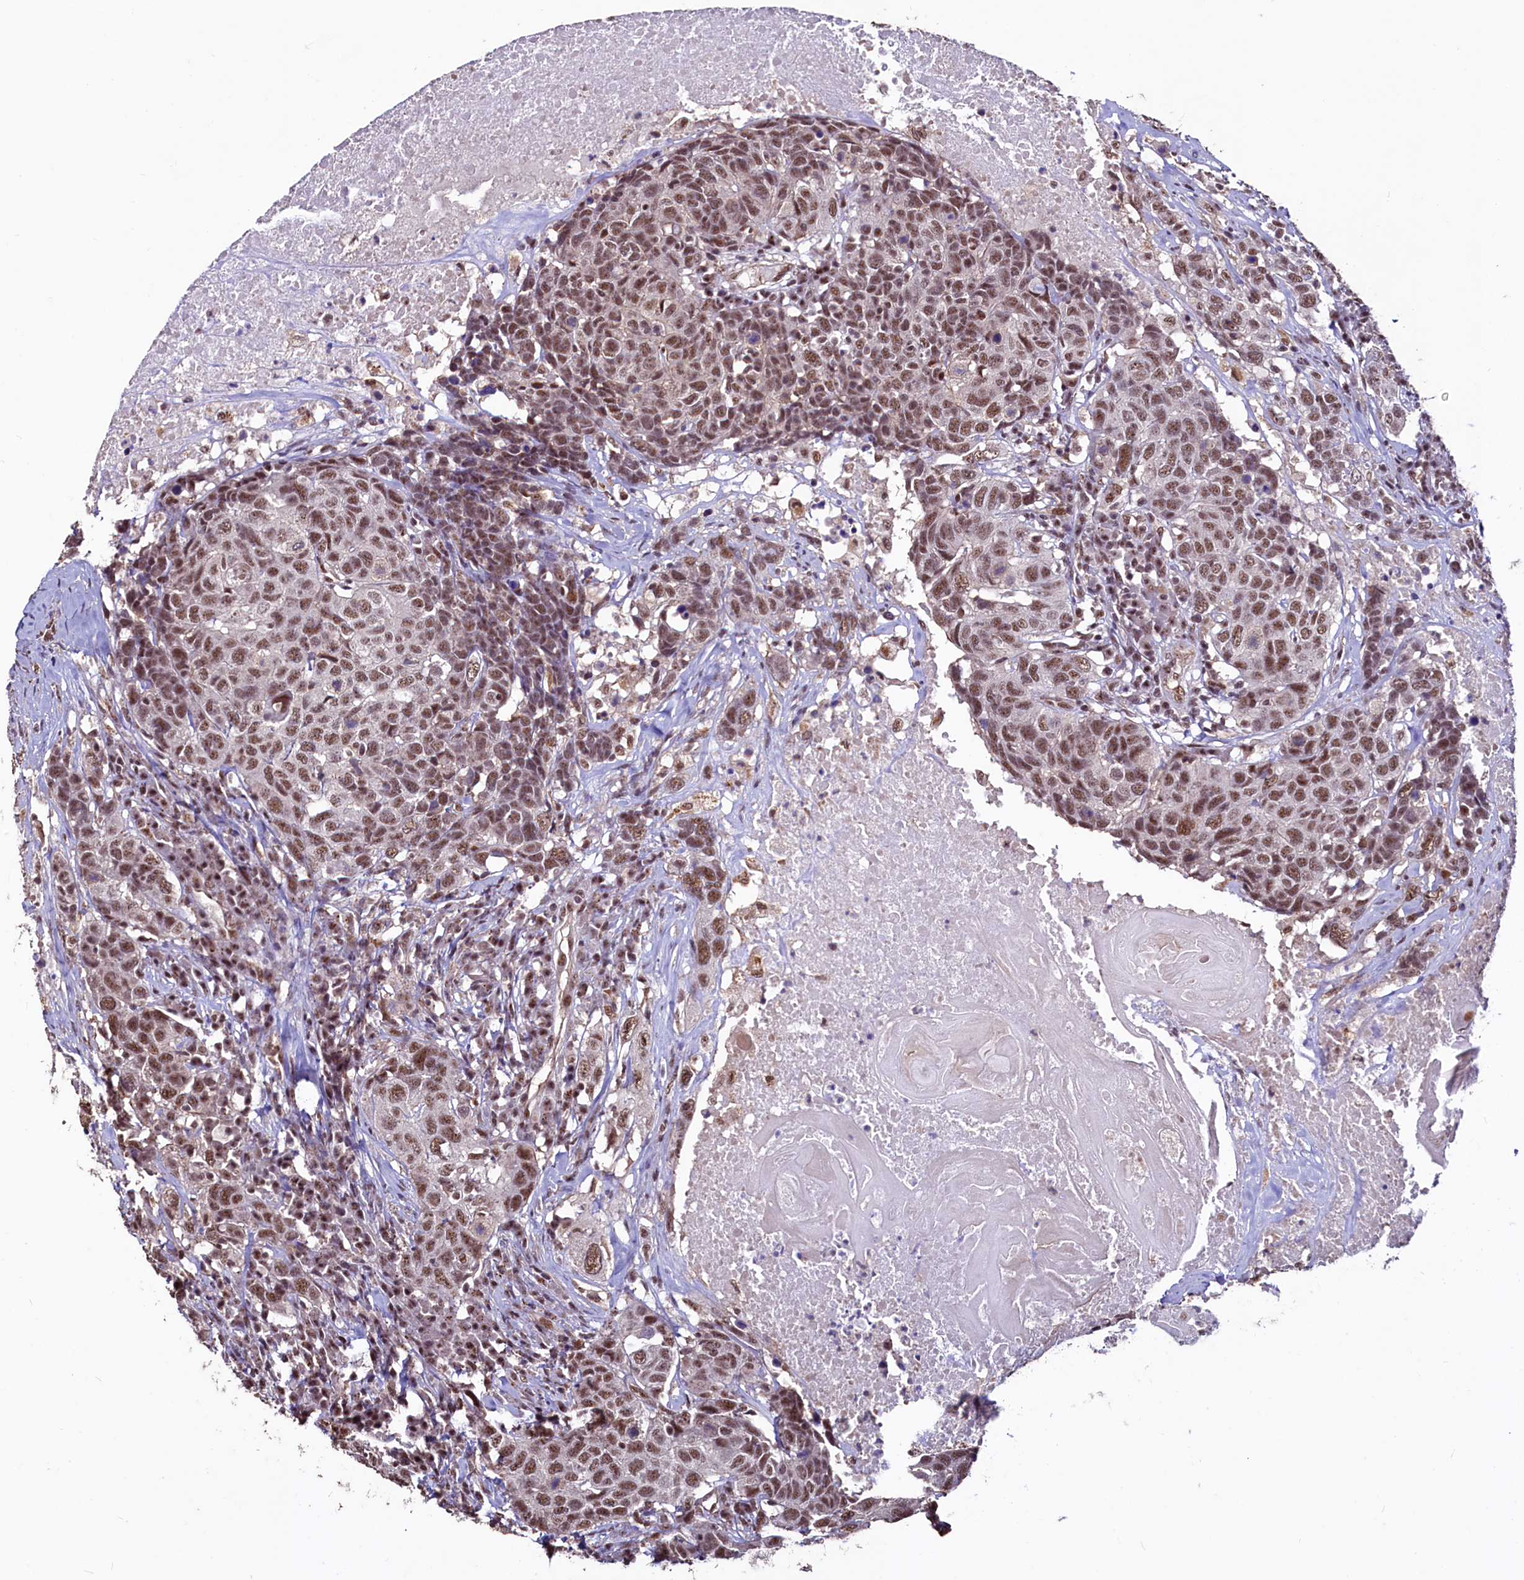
{"staining": {"intensity": "moderate", "quantity": ">75%", "location": "nuclear"}, "tissue": "head and neck cancer", "cell_type": "Tumor cells", "image_type": "cancer", "snomed": [{"axis": "morphology", "description": "Squamous cell carcinoma, NOS"}, {"axis": "topography", "description": "Head-Neck"}], "caption": "IHC of human head and neck cancer exhibits medium levels of moderate nuclear expression in approximately >75% of tumor cells. The protein is stained brown, and the nuclei are stained in blue (DAB IHC with brightfield microscopy, high magnification).", "gene": "SFSWAP", "patient": {"sex": "male", "age": 66}}